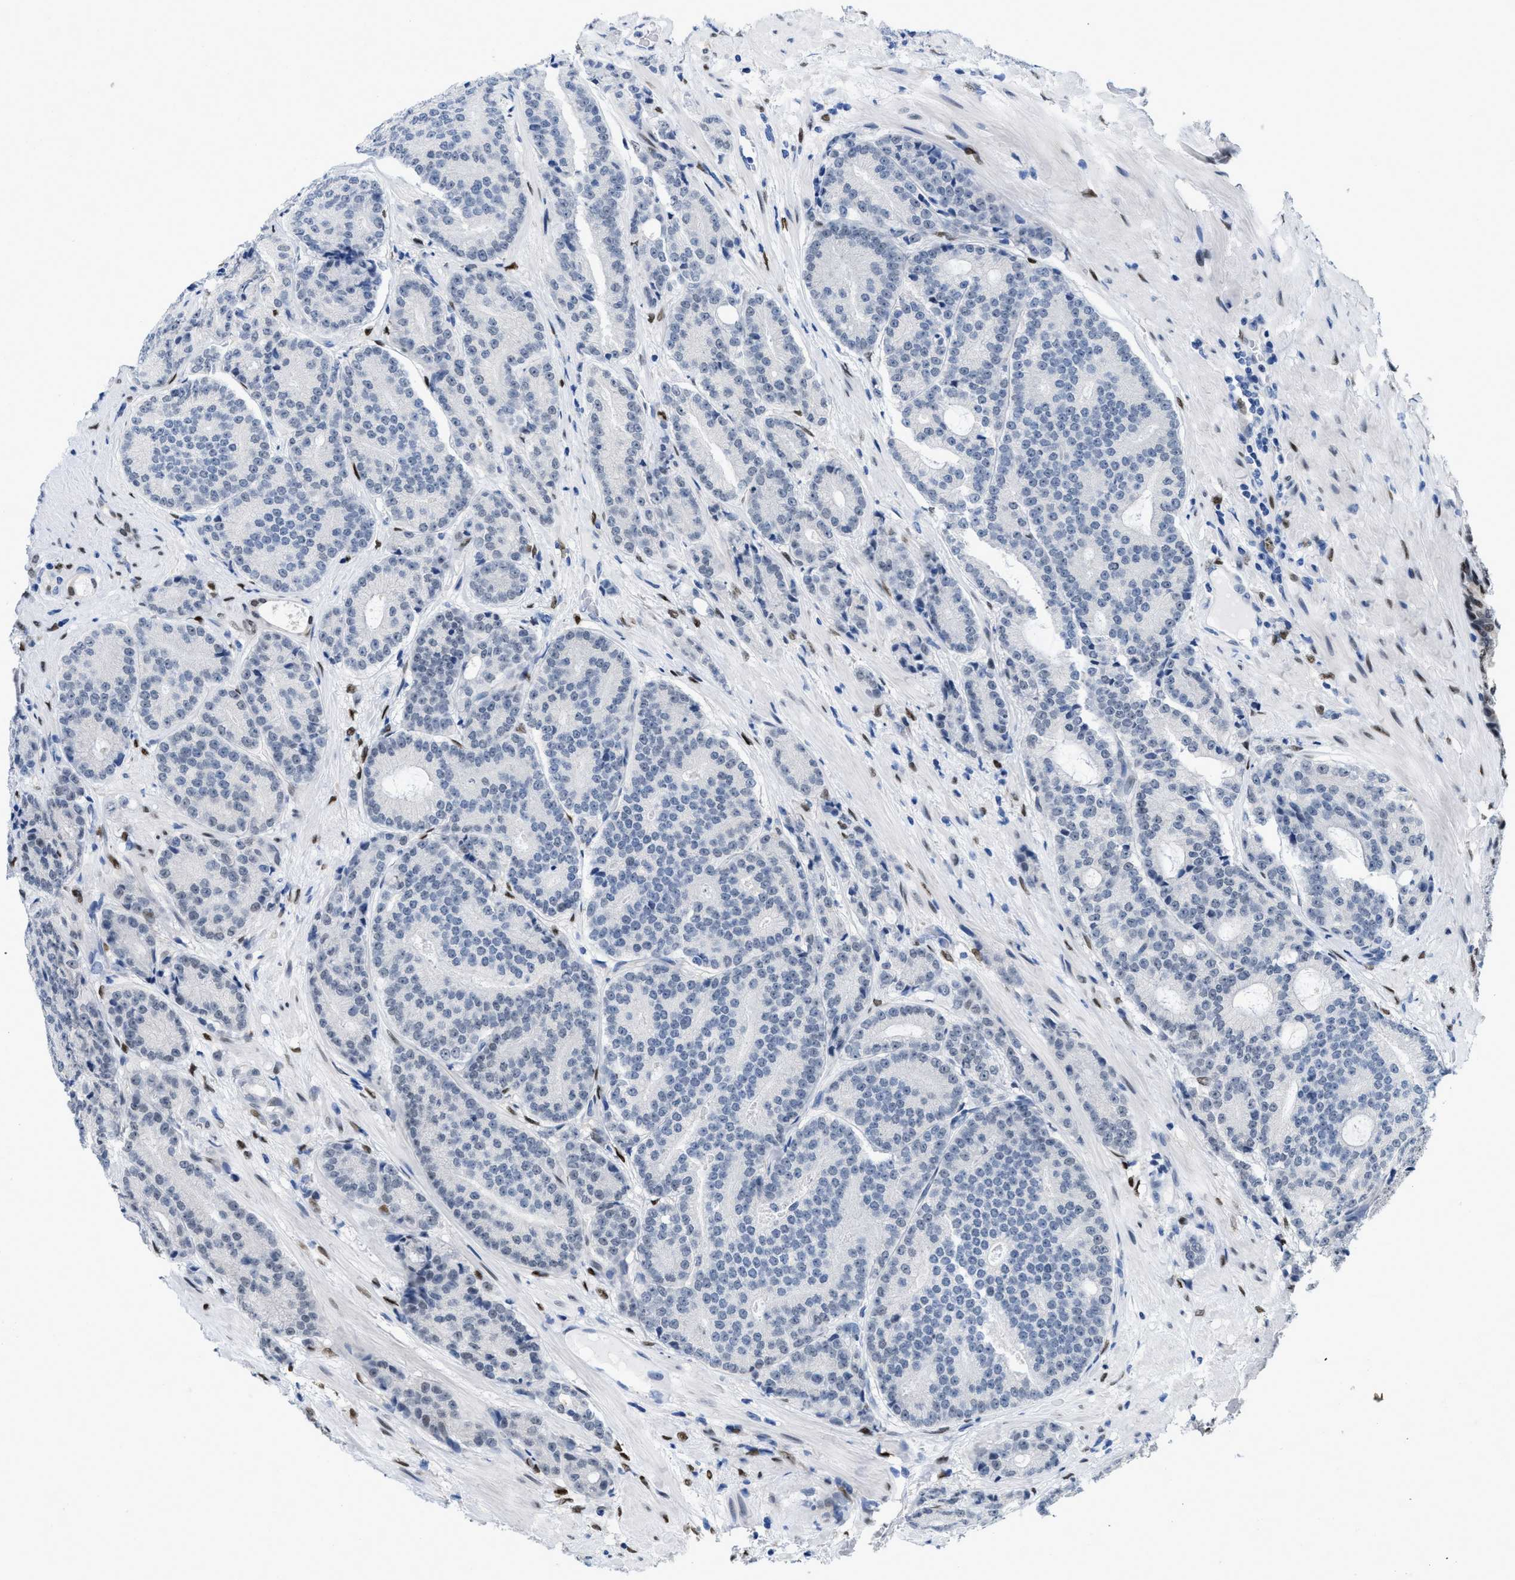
{"staining": {"intensity": "negative", "quantity": "none", "location": "none"}, "tissue": "prostate cancer", "cell_type": "Tumor cells", "image_type": "cancer", "snomed": [{"axis": "morphology", "description": "Adenocarcinoma, High grade"}, {"axis": "topography", "description": "Prostate"}], "caption": "Immunohistochemistry image of prostate cancer (adenocarcinoma (high-grade)) stained for a protein (brown), which reveals no positivity in tumor cells. The staining was performed using DAB (3,3'-diaminobenzidine) to visualize the protein expression in brown, while the nuclei were stained in blue with hematoxylin (Magnification: 20x).", "gene": "NFIX", "patient": {"sex": "male", "age": 61}}